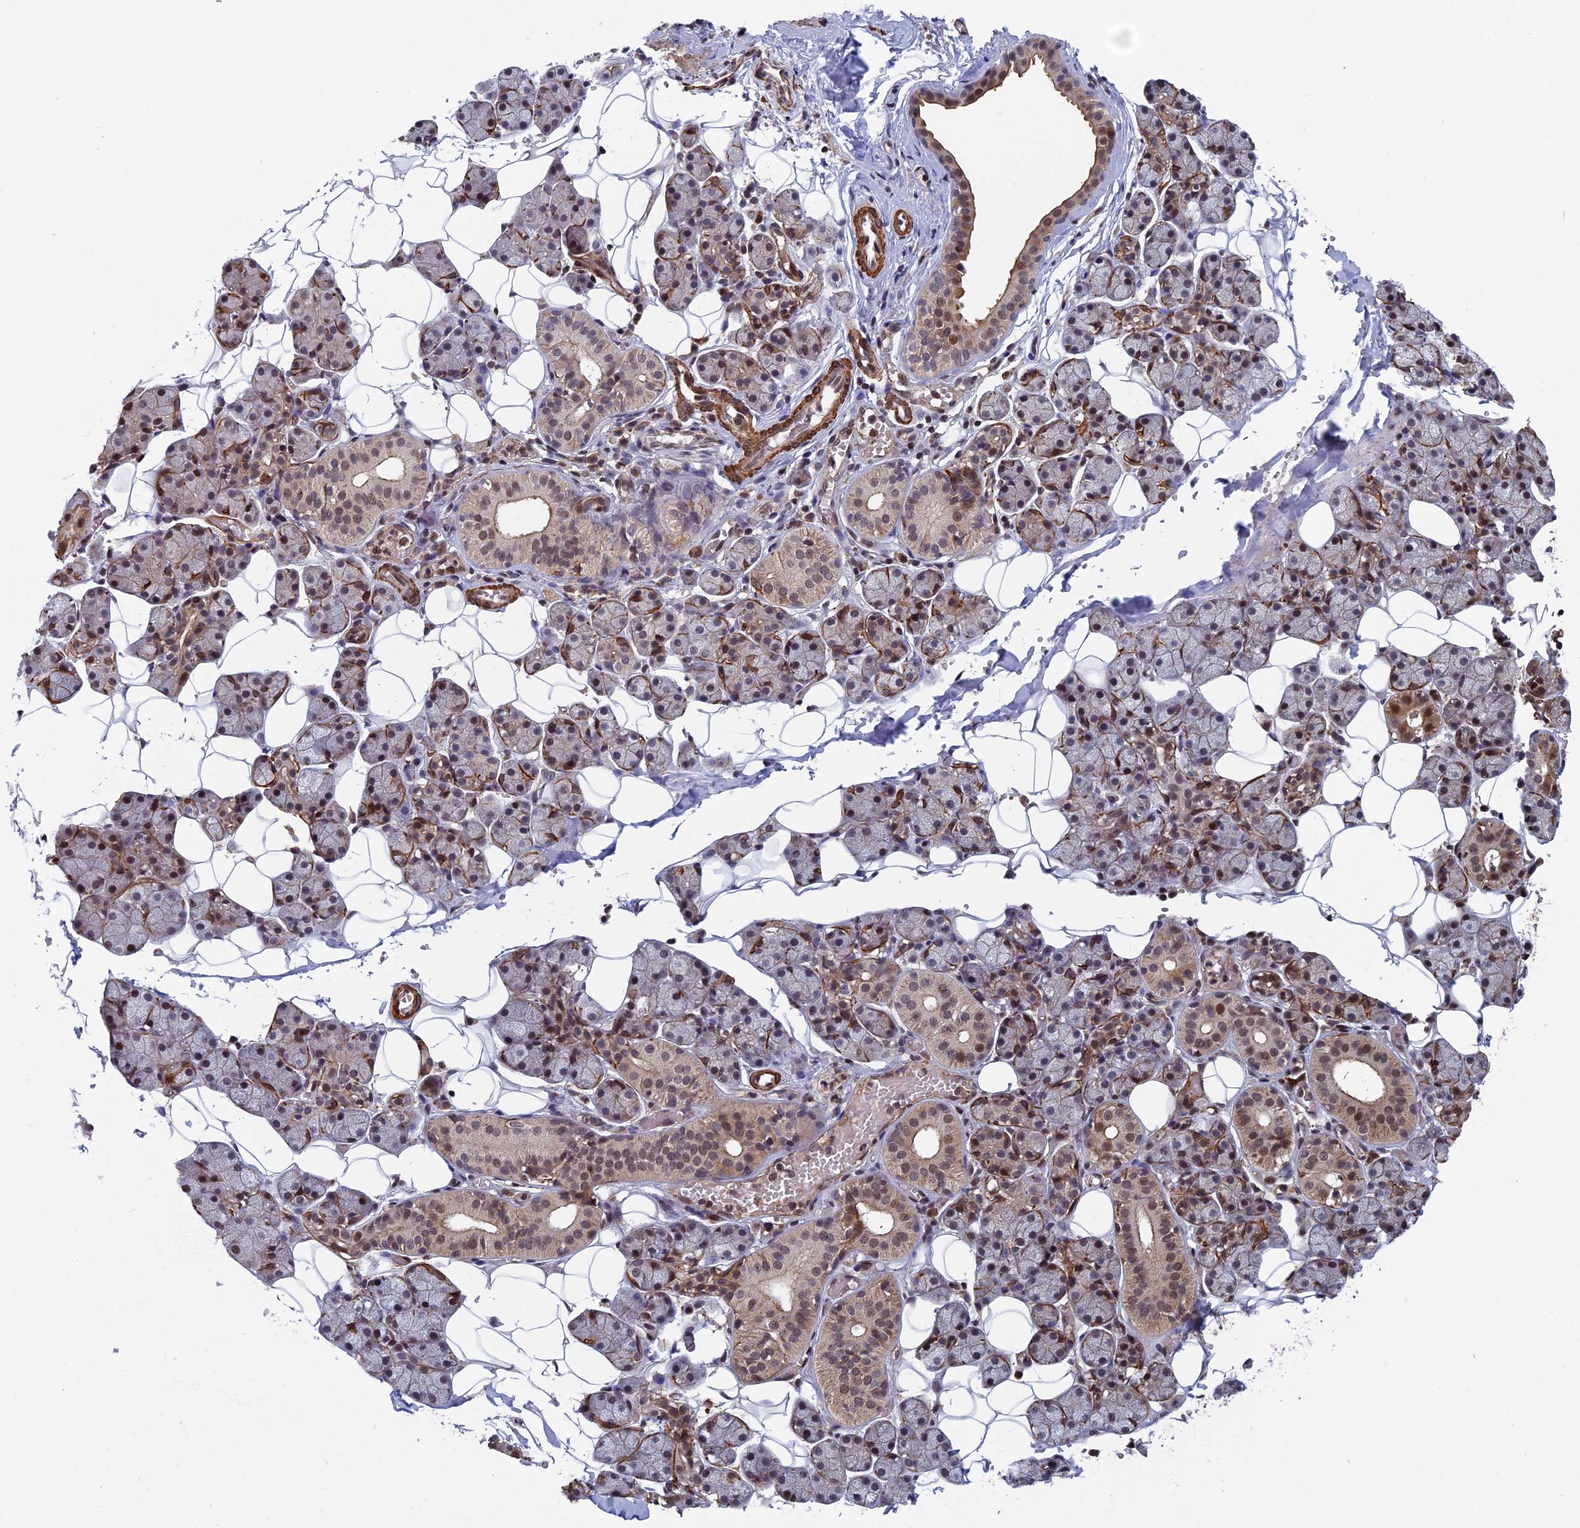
{"staining": {"intensity": "weak", "quantity": "25%-75%", "location": "cytoplasmic/membranous,nuclear"}, "tissue": "salivary gland", "cell_type": "Glandular cells", "image_type": "normal", "snomed": [{"axis": "morphology", "description": "Normal tissue, NOS"}, {"axis": "topography", "description": "Salivary gland"}], "caption": "Protein expression analysis of benign salivary gland displays weak cytoplasmic/membranous,nuclear expression in about 25%-75% of glandular cells.", "gene": "CTDP1", "patient": {"sex": "female", "age": 33}}